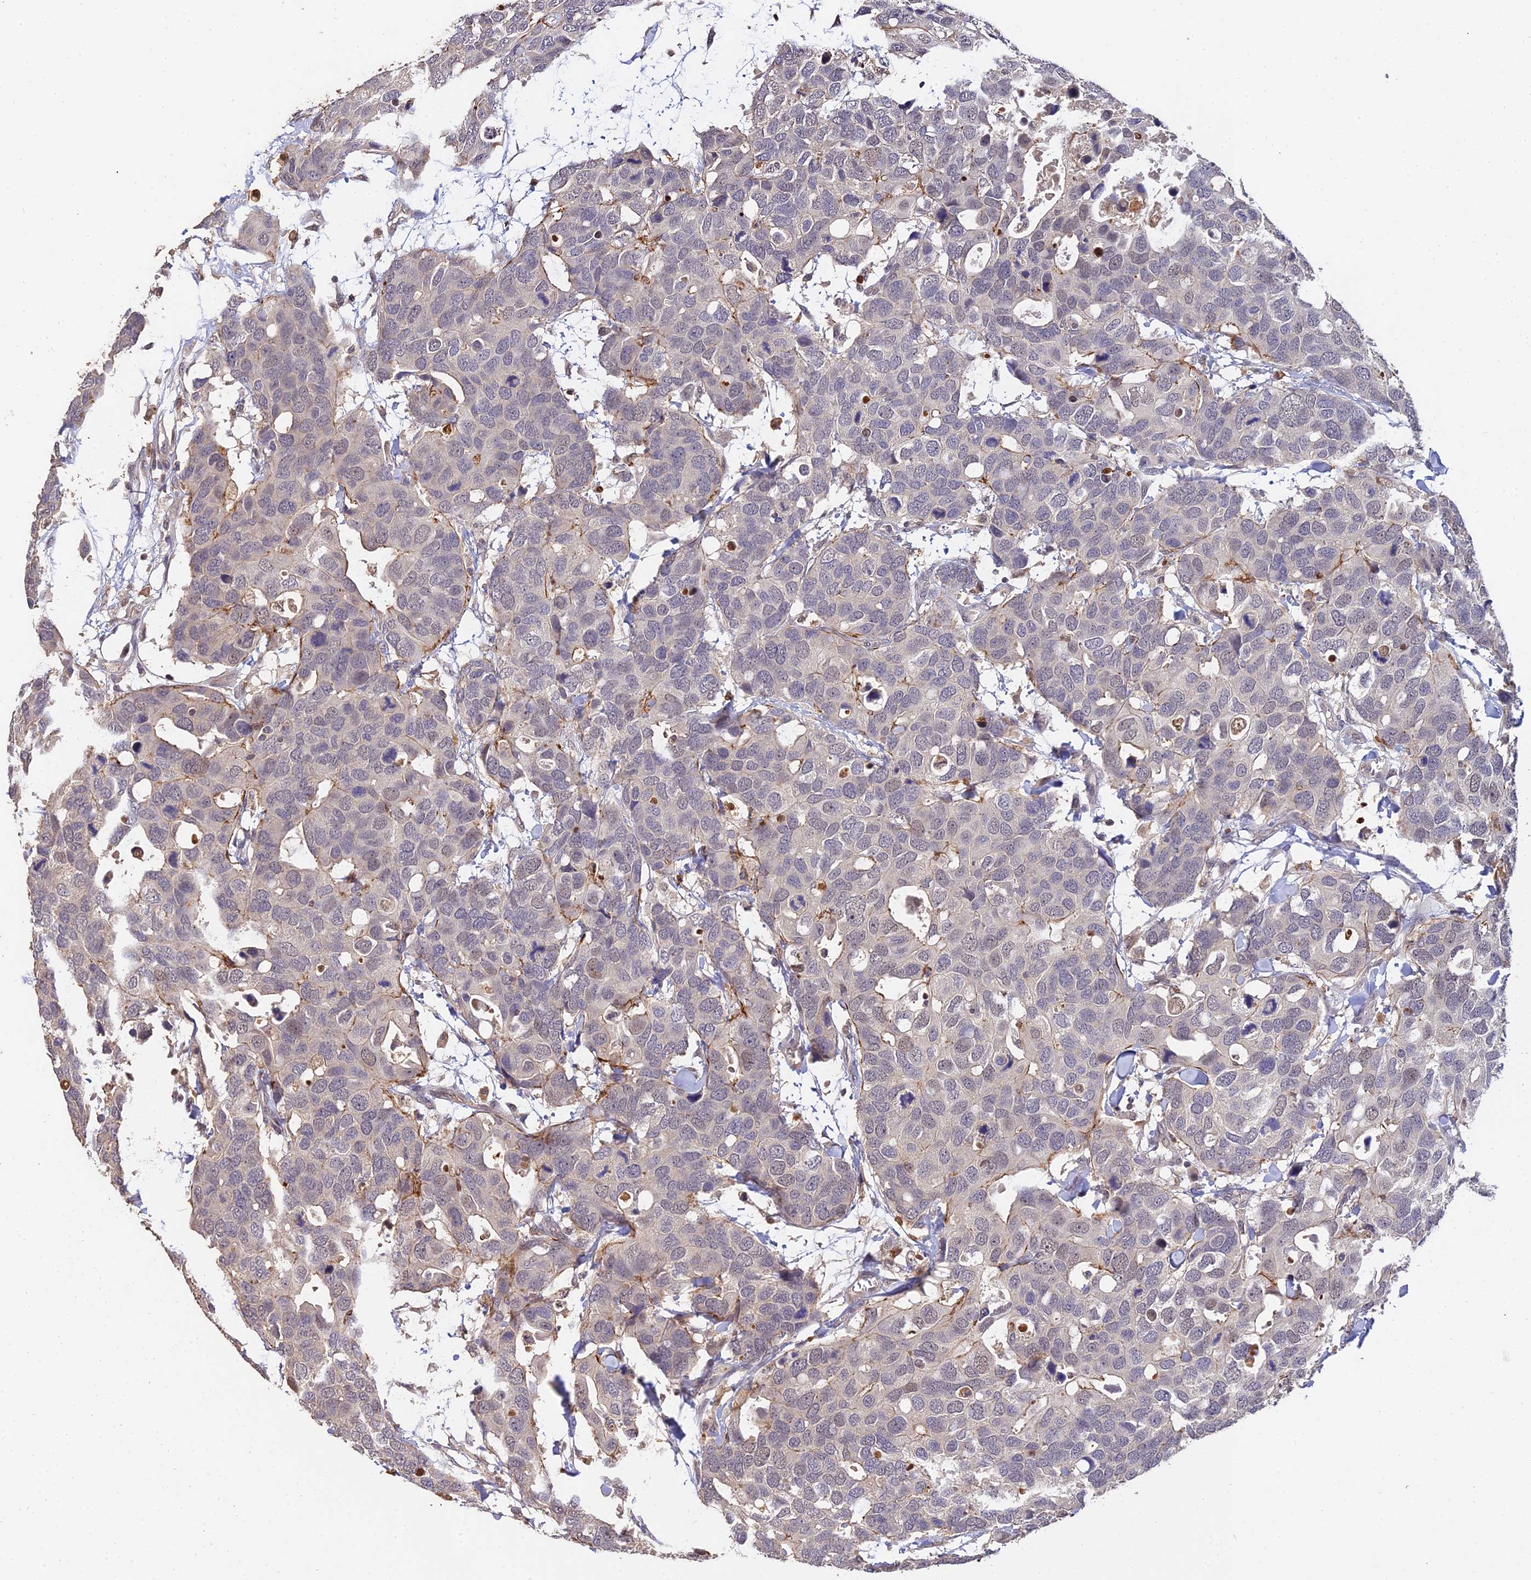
{"staining": {"intensity": "negative", "quantity": "none", "location": "none"}, "tissue": "breast cancer", "cell_type": "Tumor cells", "image_type": "cancer", "snomed": [{"axis": "morphology", "description": "Duct carcinoma"}, {"axis": "topography", "description": "Breast"}], "caption": "An immunohistochemistry image of invasive ductal carcinoma (breast) is shown. There is no staining in tumor cells of invasive ductal carcinoma (breast). Brightfield microscopy of immunohistochemistry (IHC) stained with DAB (3,3'-diaminobenzidine) (brown) and hematoxylin (blue), captured at high magnification.", "gene": "LSM5", "patient": {"sex": "female", "age": 83}}